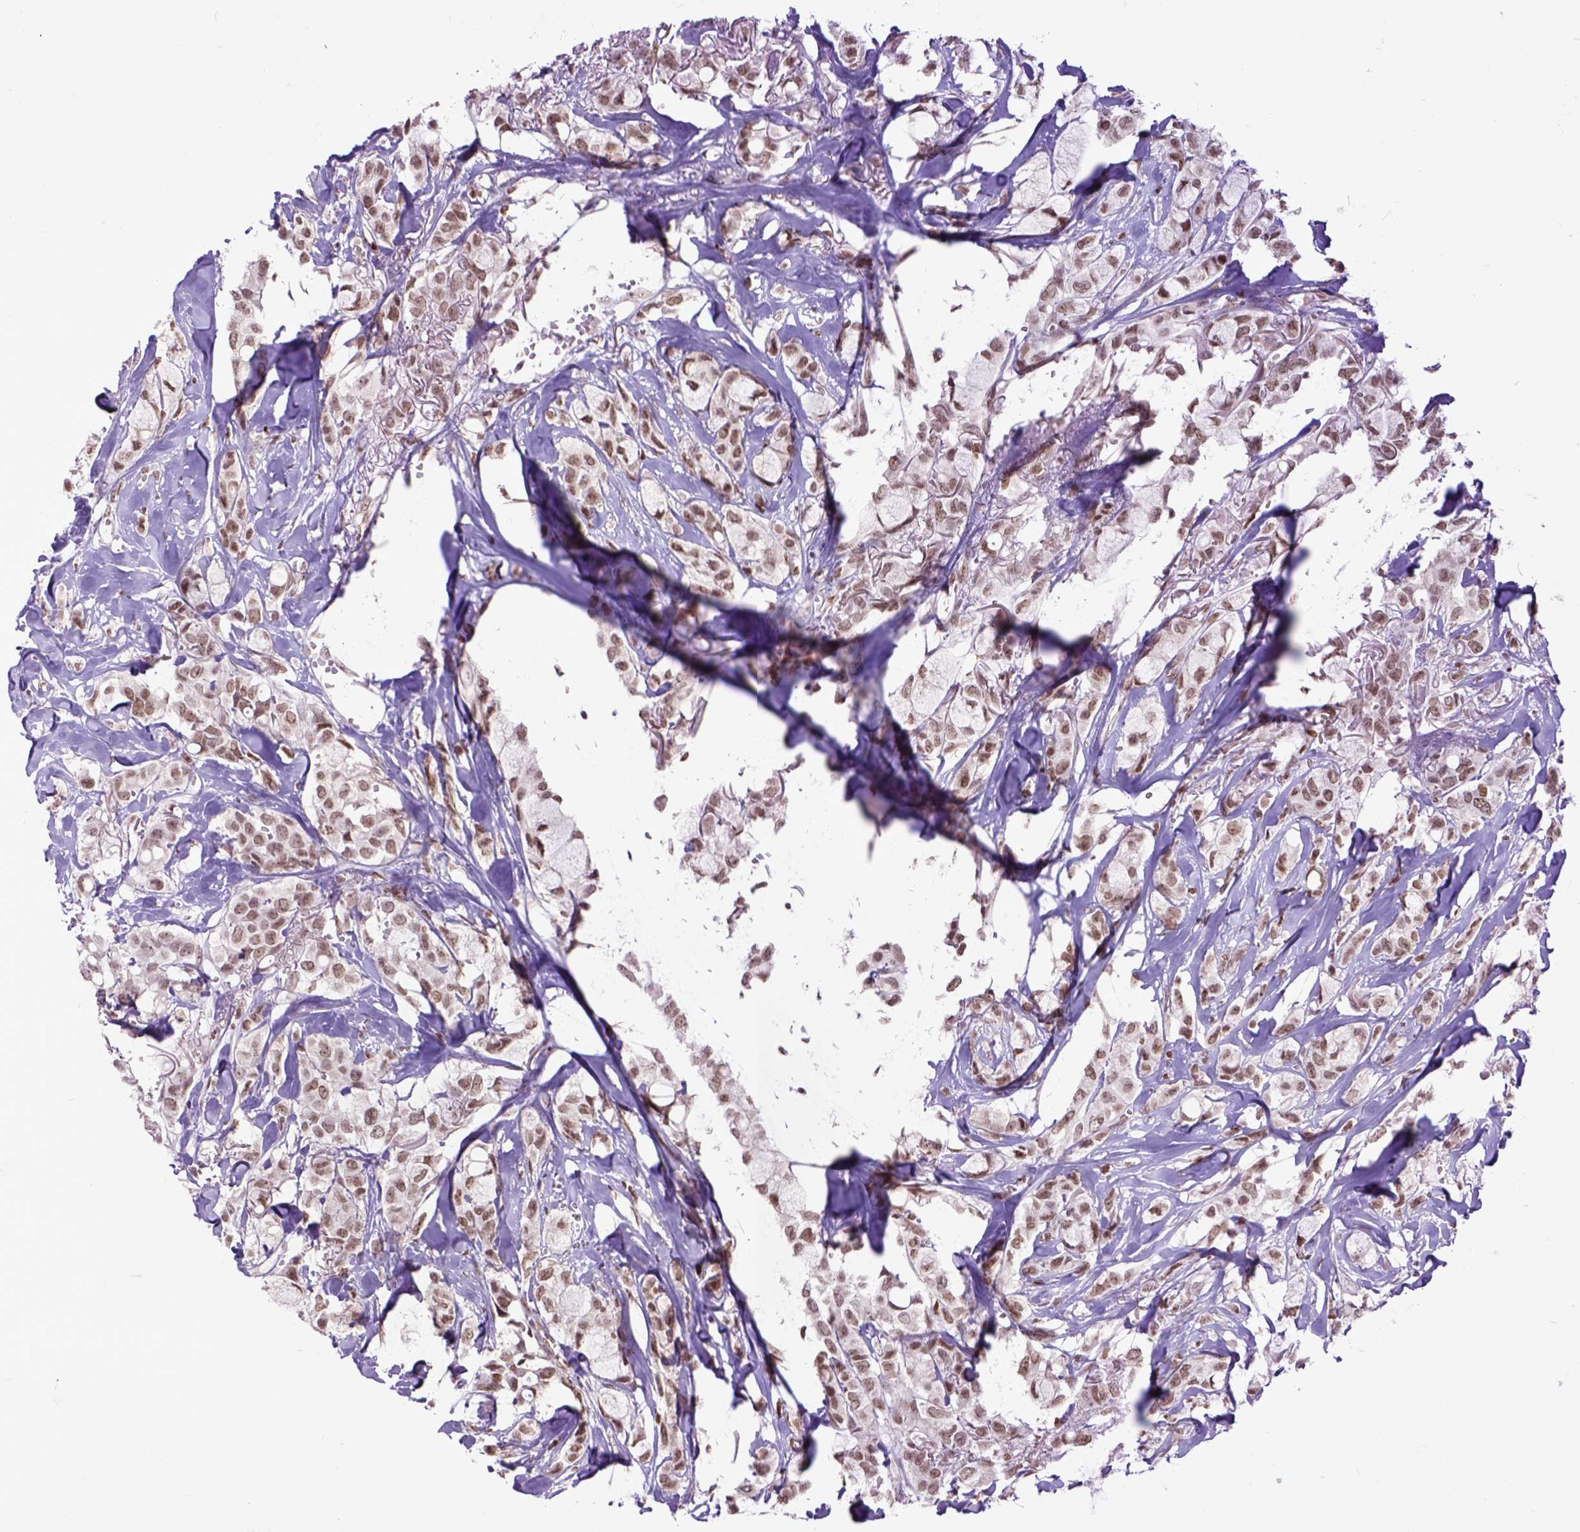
{"staining": {"intensity": "moderate", "quantity": ">75%", "location": "nuclear"}, "tissue": "breast cancer", "cell_type": "Tumor cells", "image_type": "cancer", "snomed": [{"axis": "morphology", "description": "Duct carcinoma"}, {"axis": "topography", "description": "Breast"}], "caption": "Immunohistochemistry (IHC) staining of invasive ductal carcinoma (breast), which exhibits medium levels of moderate nuclear positivity in about >75% of tumor cells indicating moderate nuclear protein staining. The staining was performed using DAB (brown) for protein detection and nuclei were counterstained in hematoxylin (blue).", "gene": "RCC2", "patient": {"sex": "female", "age": 85}}